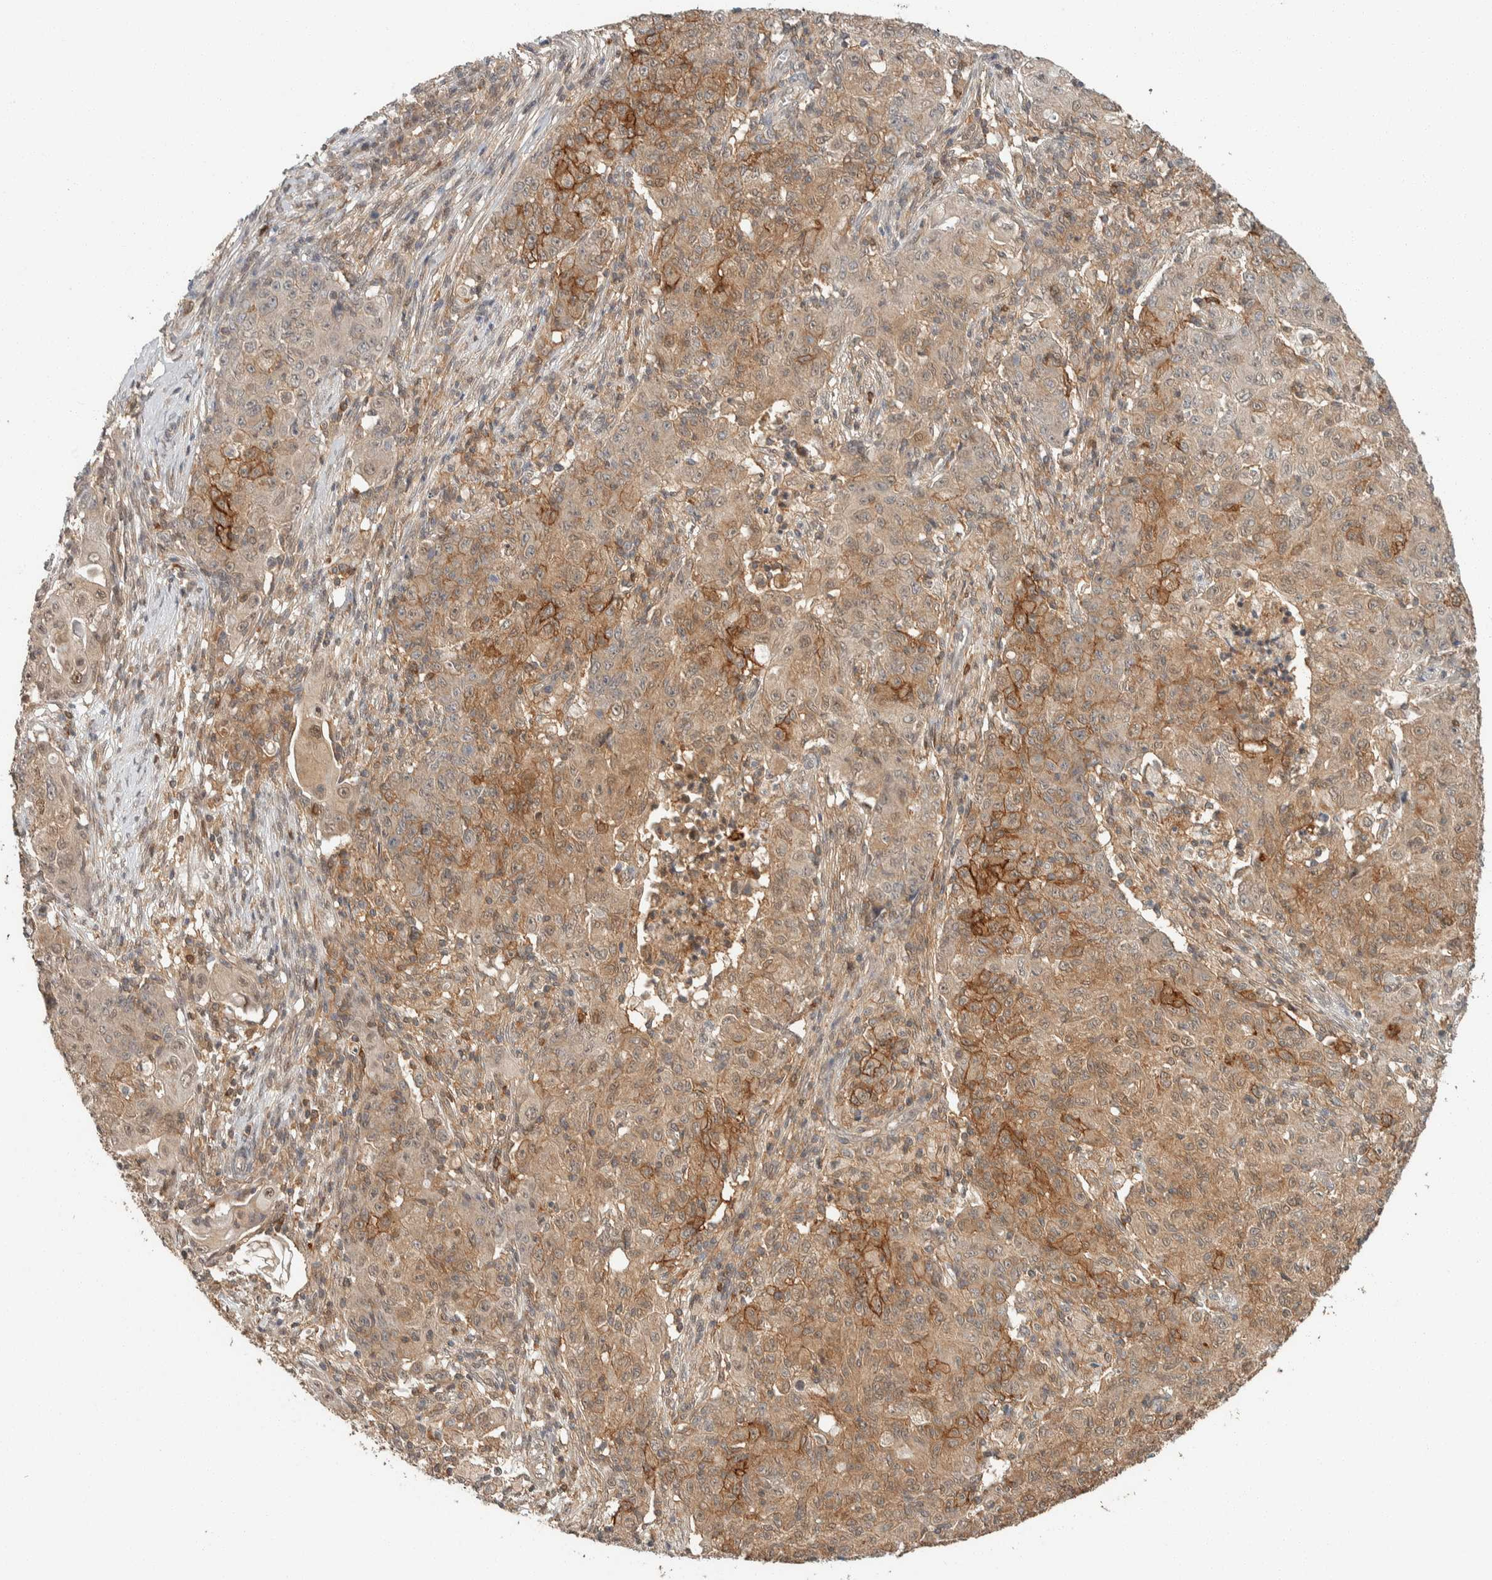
{"staining": {"intensity": "moderate", "quantity": ">75%", "location": "cytoplasmic/membranous,nuclear"}, "tissue": "ovarian cancer", "cell_type": "Tumor cells", "image_type": "cancer", "snomed": [{"axis": "morphology", "description": "Carcinoma, endometroid"}, {"axis": "topography", "description": "Ovary"}], "caption": "Brown immunohistochemical staining in ovarian cancer reveals moderate cytoplasmic/membranous and nuclear positivity in approximately >75% of tumor cells.", "gene": "ZNF567", "patient": {"sex": "female", "age": 42}}